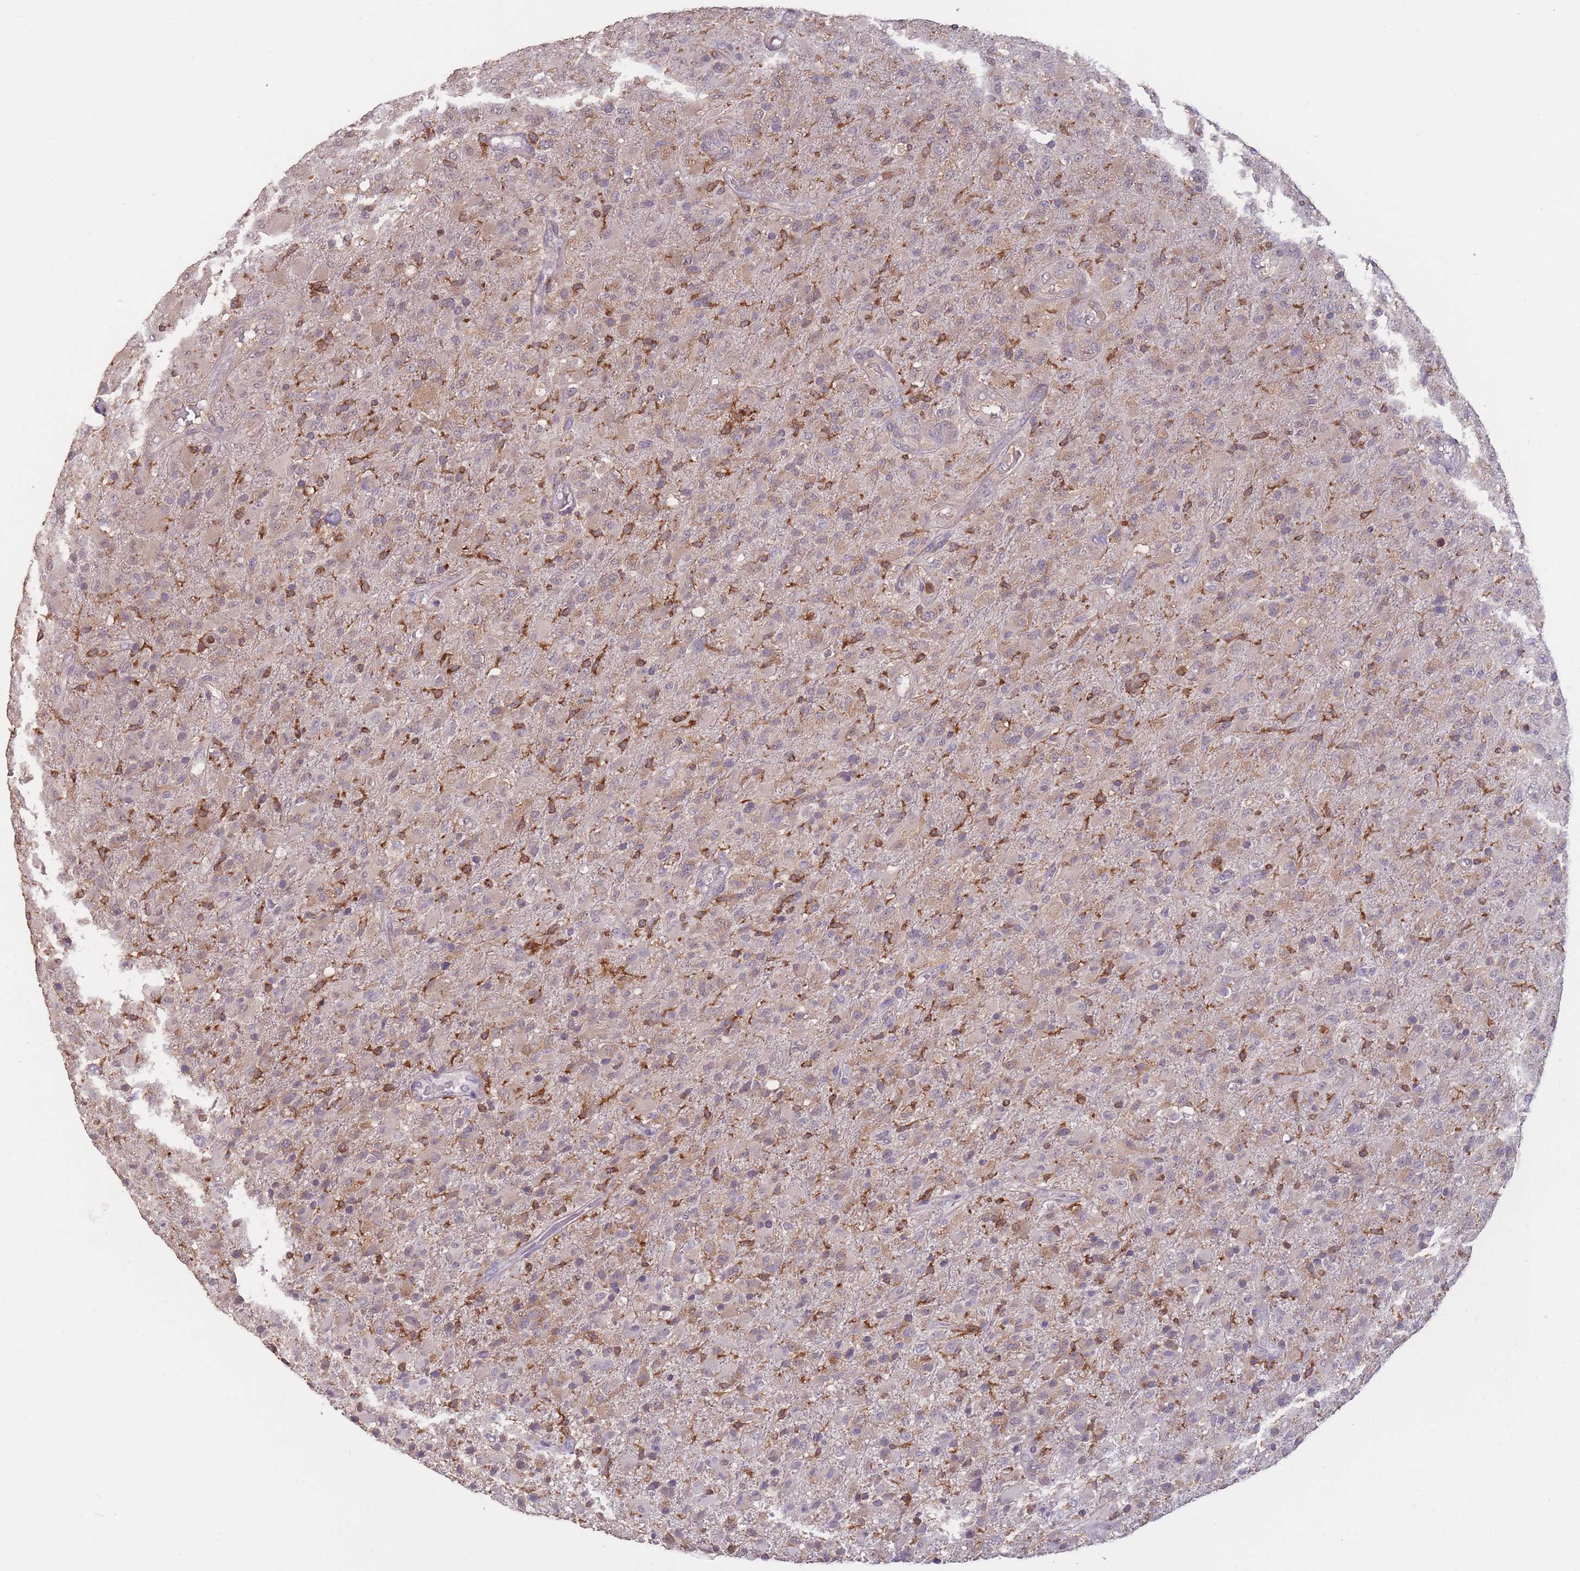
{"staining": {"intensity": "weak", "quantity": ">75%", "location": "cytoplasmic/membranous"}, "tissue": "glioma", "cell_type": "Tumor cells", "image_type": "cancer", "snomed": [{"axis": "morphology", "description": "Glioma, malignant, Low grade"}, {"axis": "topography", "description": "Brain"}], "caption": "Weak cytoplasmic/membranous expression for a protein is appreciated in about >75% of tumor cells of low-grade glioma (malignant) using immunohistochemistry (IHC).", "gene": "GMIP", "patient": {"sex": "male", "age": 65}}